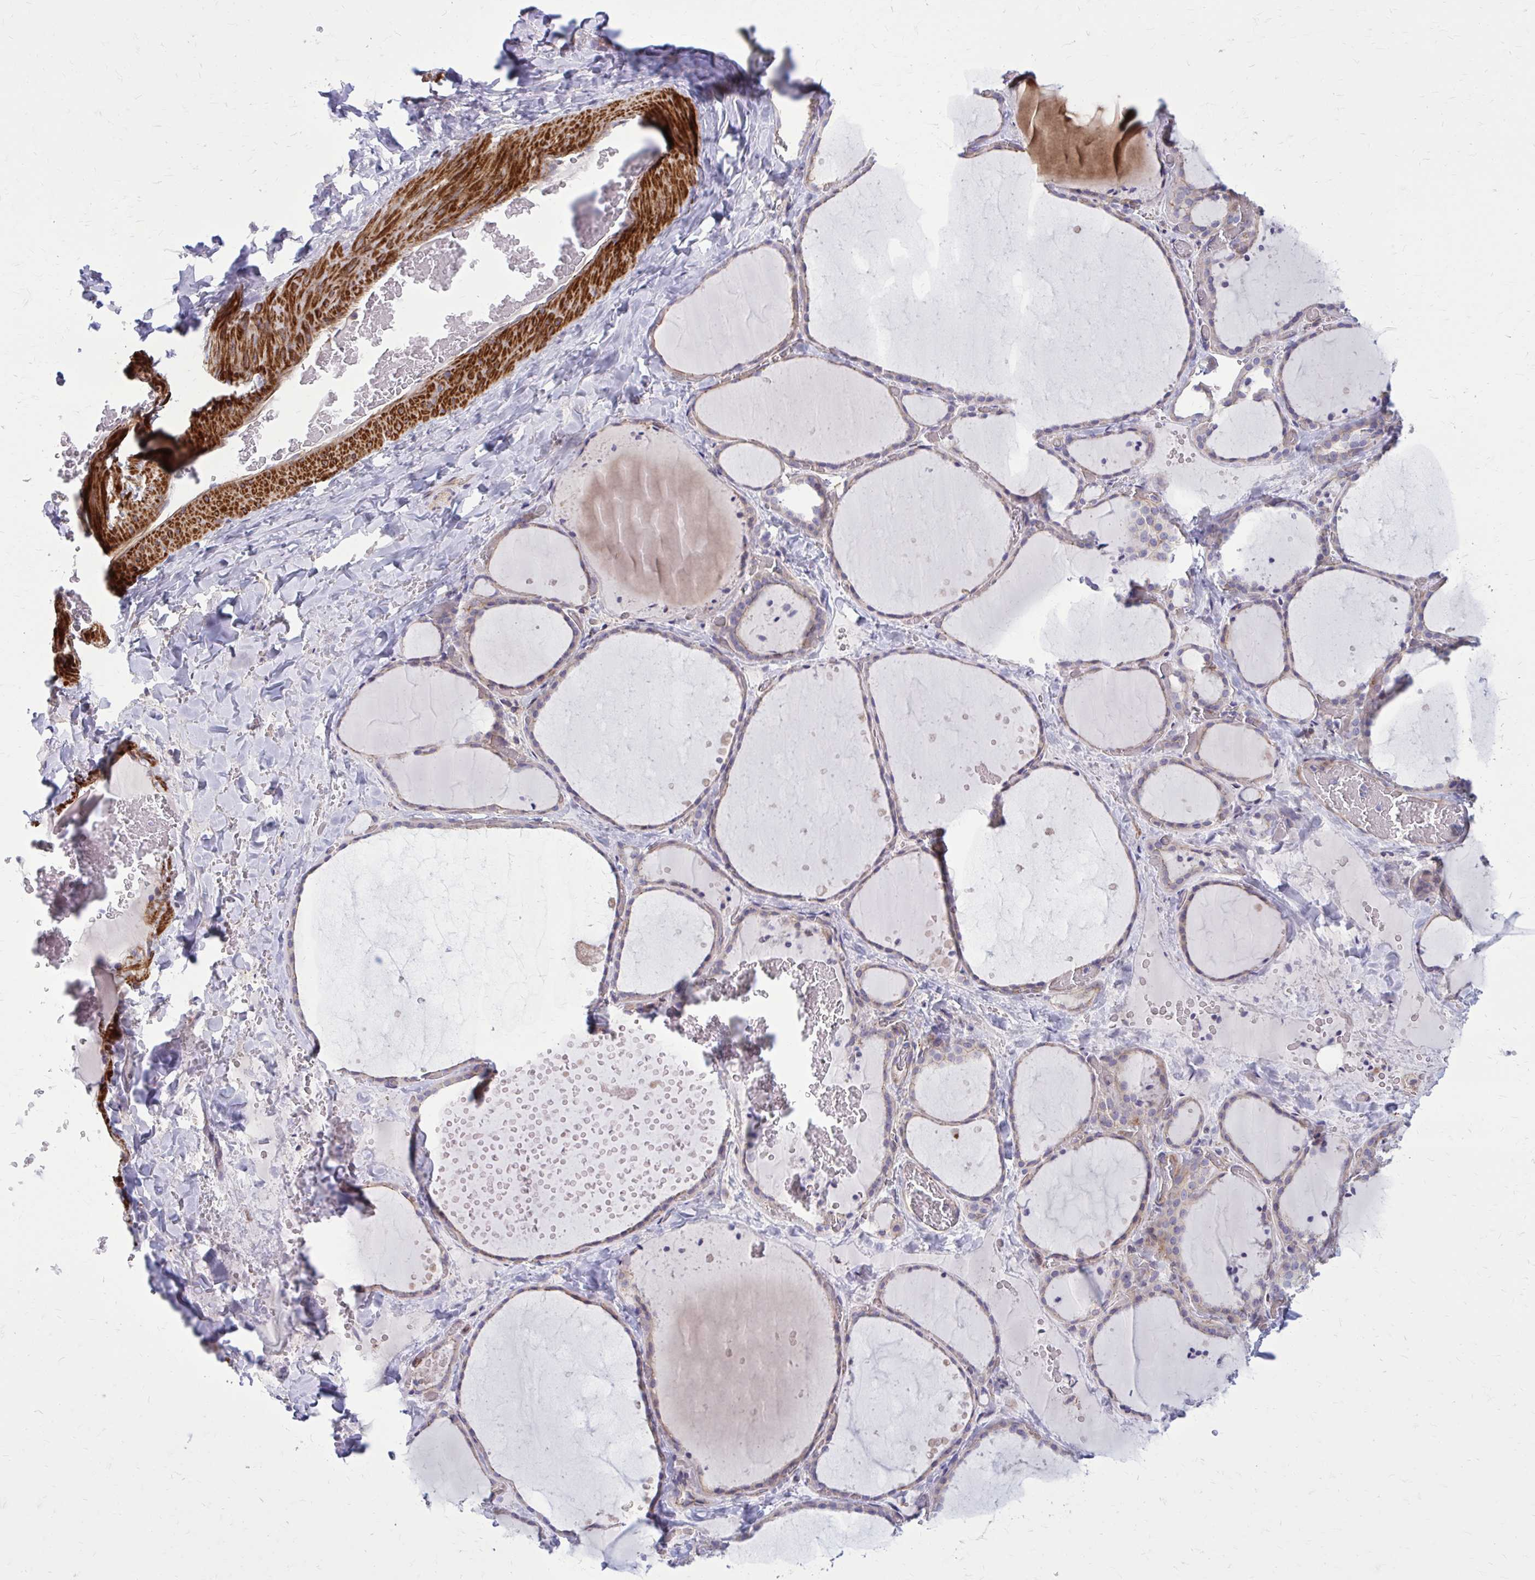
{"staining": {"intensity": "weak", "quantity": "25%-75%", "location": "cytoplasmic/membranous"}, "tissue": "thyroid gland", "cell_type": "Glandular cells", "image_type": "normal", "snomed": [{"axis": "morphology", "description": "Normal tissue, NOS"}, {"axis": "topography", "description": "Thyroid gland"}], "caption": "A high-resolution image shows immunohistochemistry staining of normal thyroid gland, which exhibits weak cytoplasmic/membranous staining in approximately 25%-75% of glandular cells.", "gene": "FAP", "patient": {"sex": "female", "age": 36}}